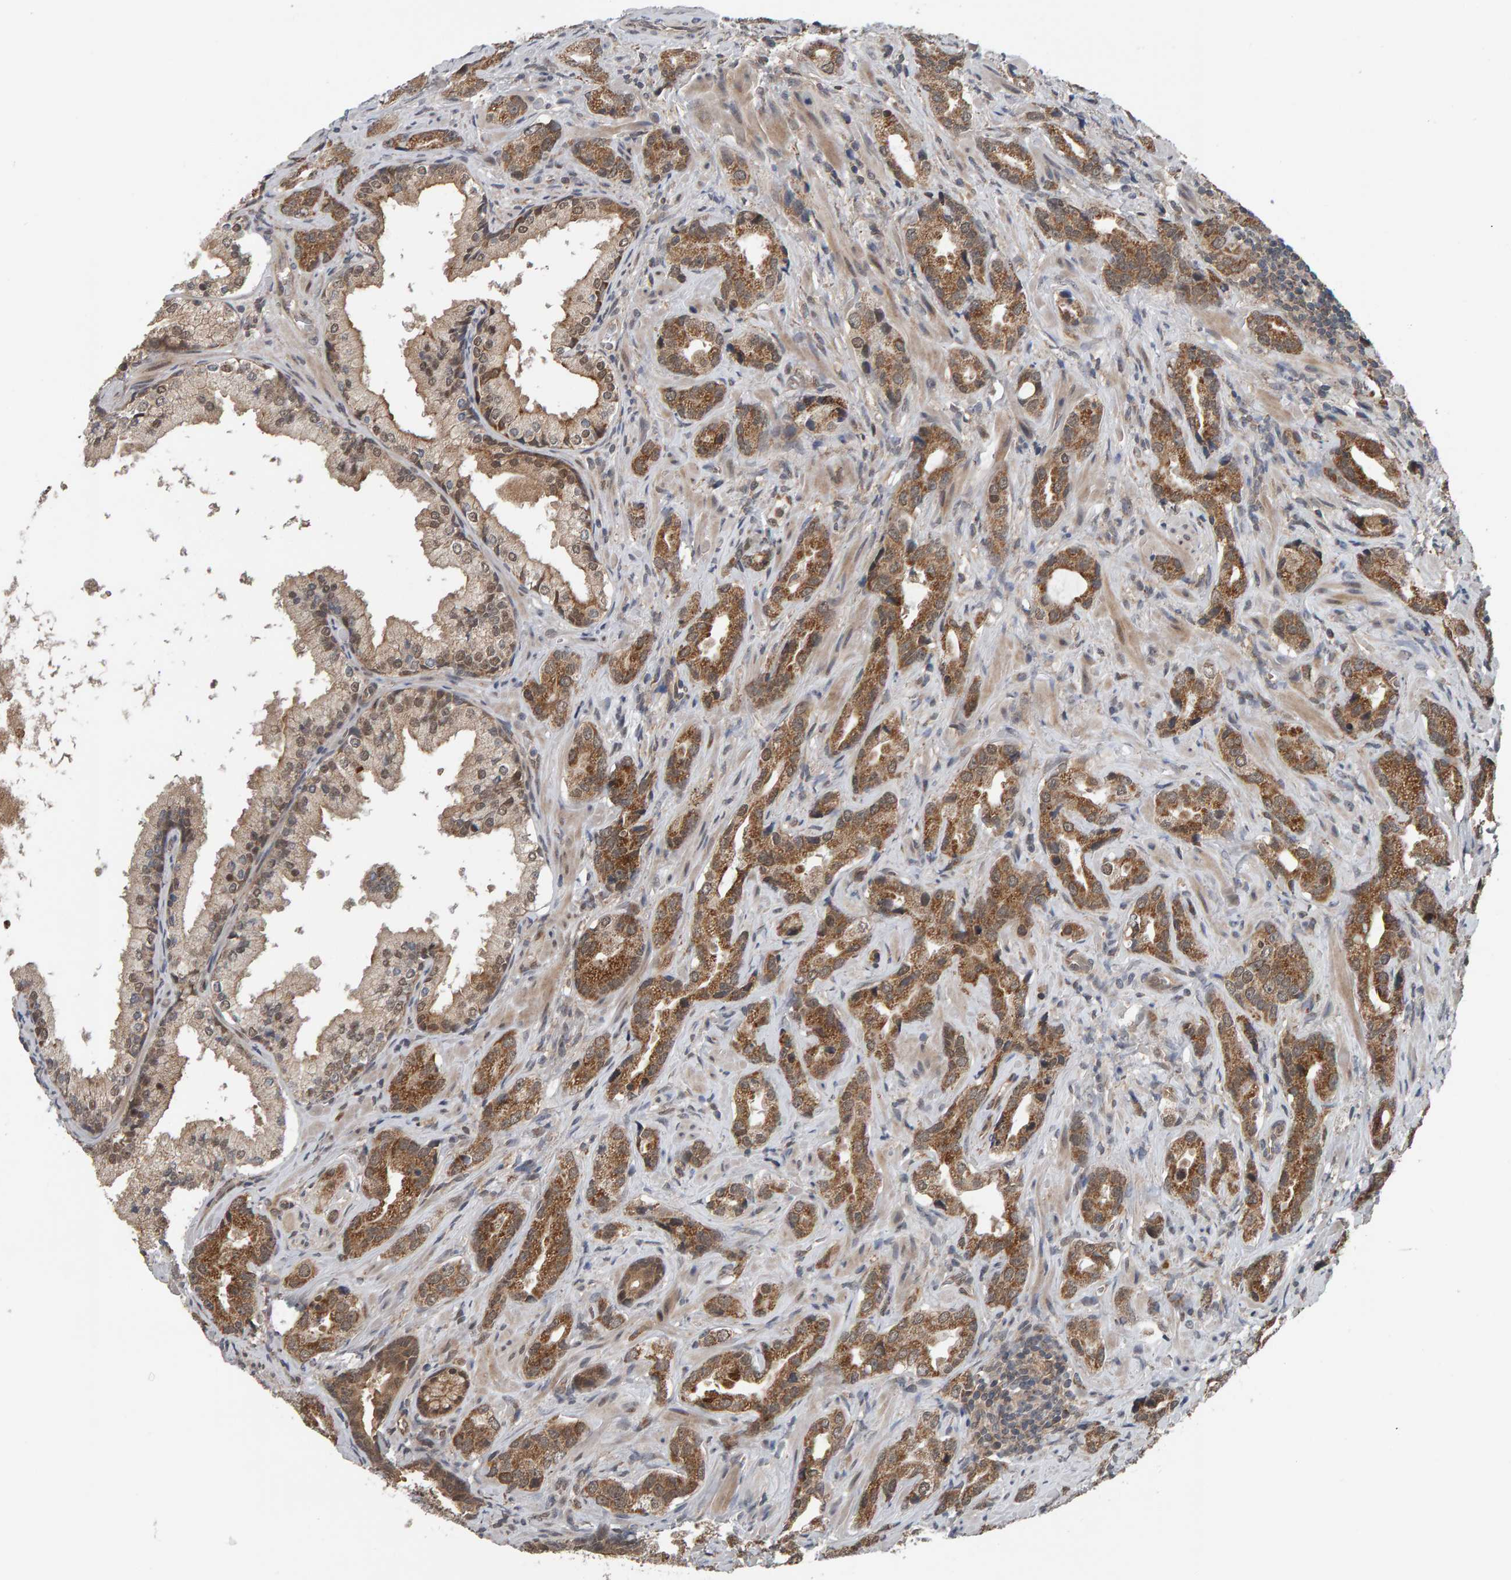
{"staining": {"intensity": "moderate", "quantity": ">75%", "location": "cytoplasmic/membranous,nuclear"}, "tissue": "prostate cancer", "cell_type": "Tumor cells", "image_type": "cancer", "snomed": [{"axis": "morphology", "description": "Adenocarcinoma, High grade"}, {"axis": "topography", "description": "Prostate"}], "caption": "Prostate adenocarcinoma (high-grade) was stained to show a protein in brown. There is medium levels of moderate cytoplasmic/membranous and nuclear positivity in about >75% of tumor cells. Using DAB (3,3'-diaminobenzidine) (brown) and hematoxylin (blue) stains, captured at high magnification using brightfield microscopy.", "gene": "COASY", "patient": {"sex": "male", "age": 63}}